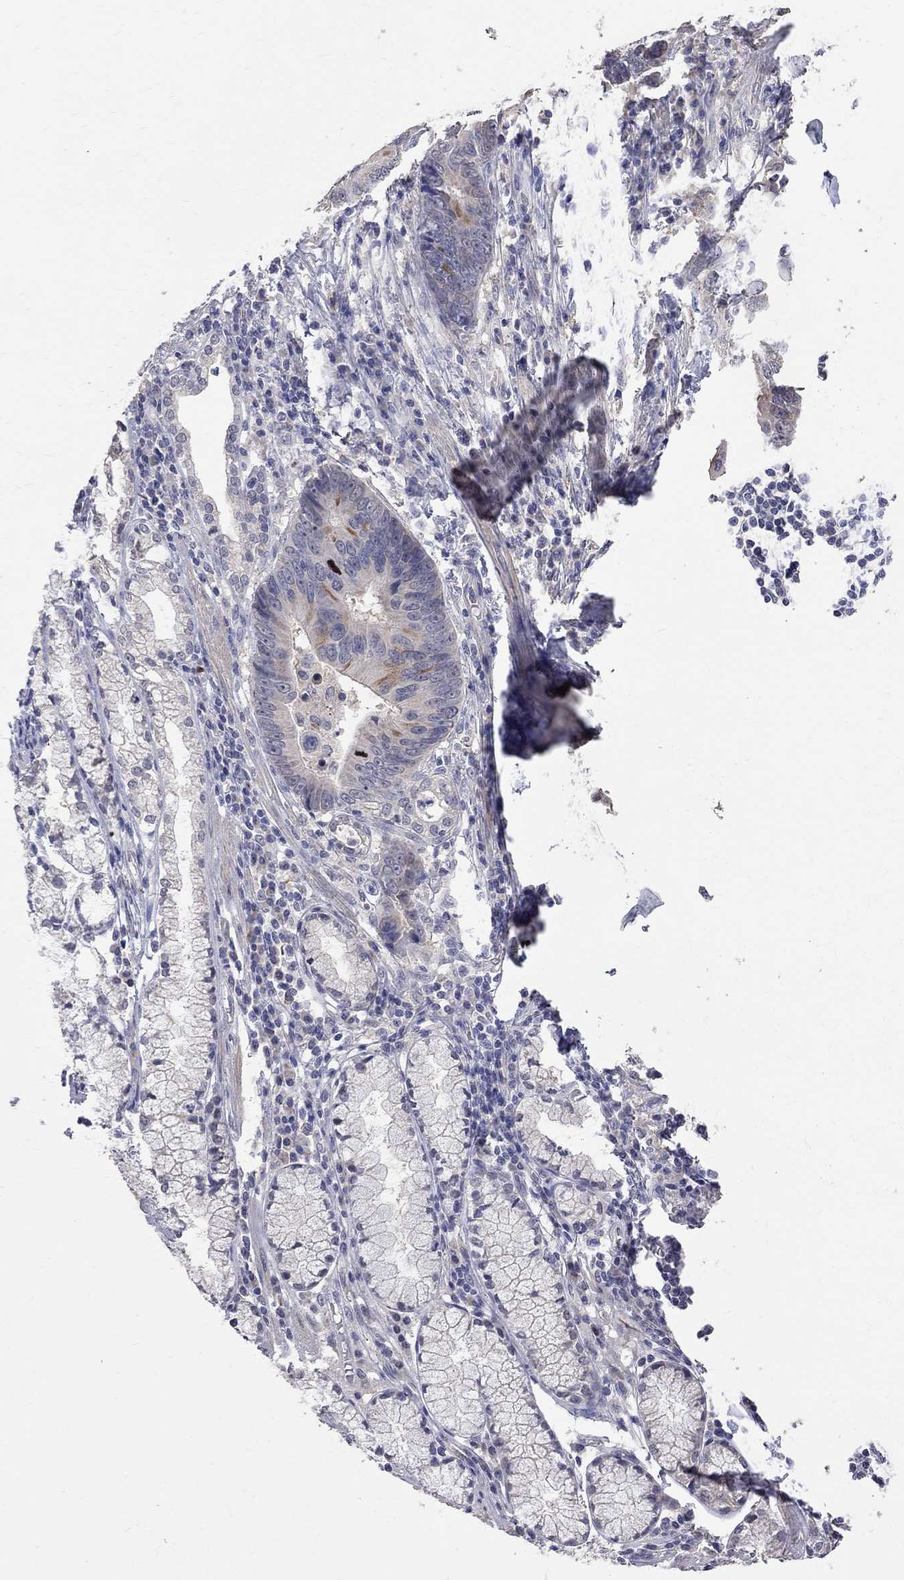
{"staining": {"intensity": "moderate", "quantity": "<25%", "location": "cytoplasmic/membranous"}, "tissue": "stomach cancer", "cell_type": "Tumor cells", "image_type": "cancer", "snomed": [{"axis": "morphology", "description": "Adenocarcinoma, NOS"}, {"axis": "topography", "description": "Stomach"}], "caption": "The photomicrograph shows immunohistochemical staining of adenocarcinoma (stomach). There is moderate cytoplasmic/membranous staining is present in about <25% of tumor cells. (DAB (3,3'-diaminobenzidine) = brown stain, brightfield microscopy at high magnification).", "gene": "CKAP2", "patient": {"sex": "male", "age": 84}}